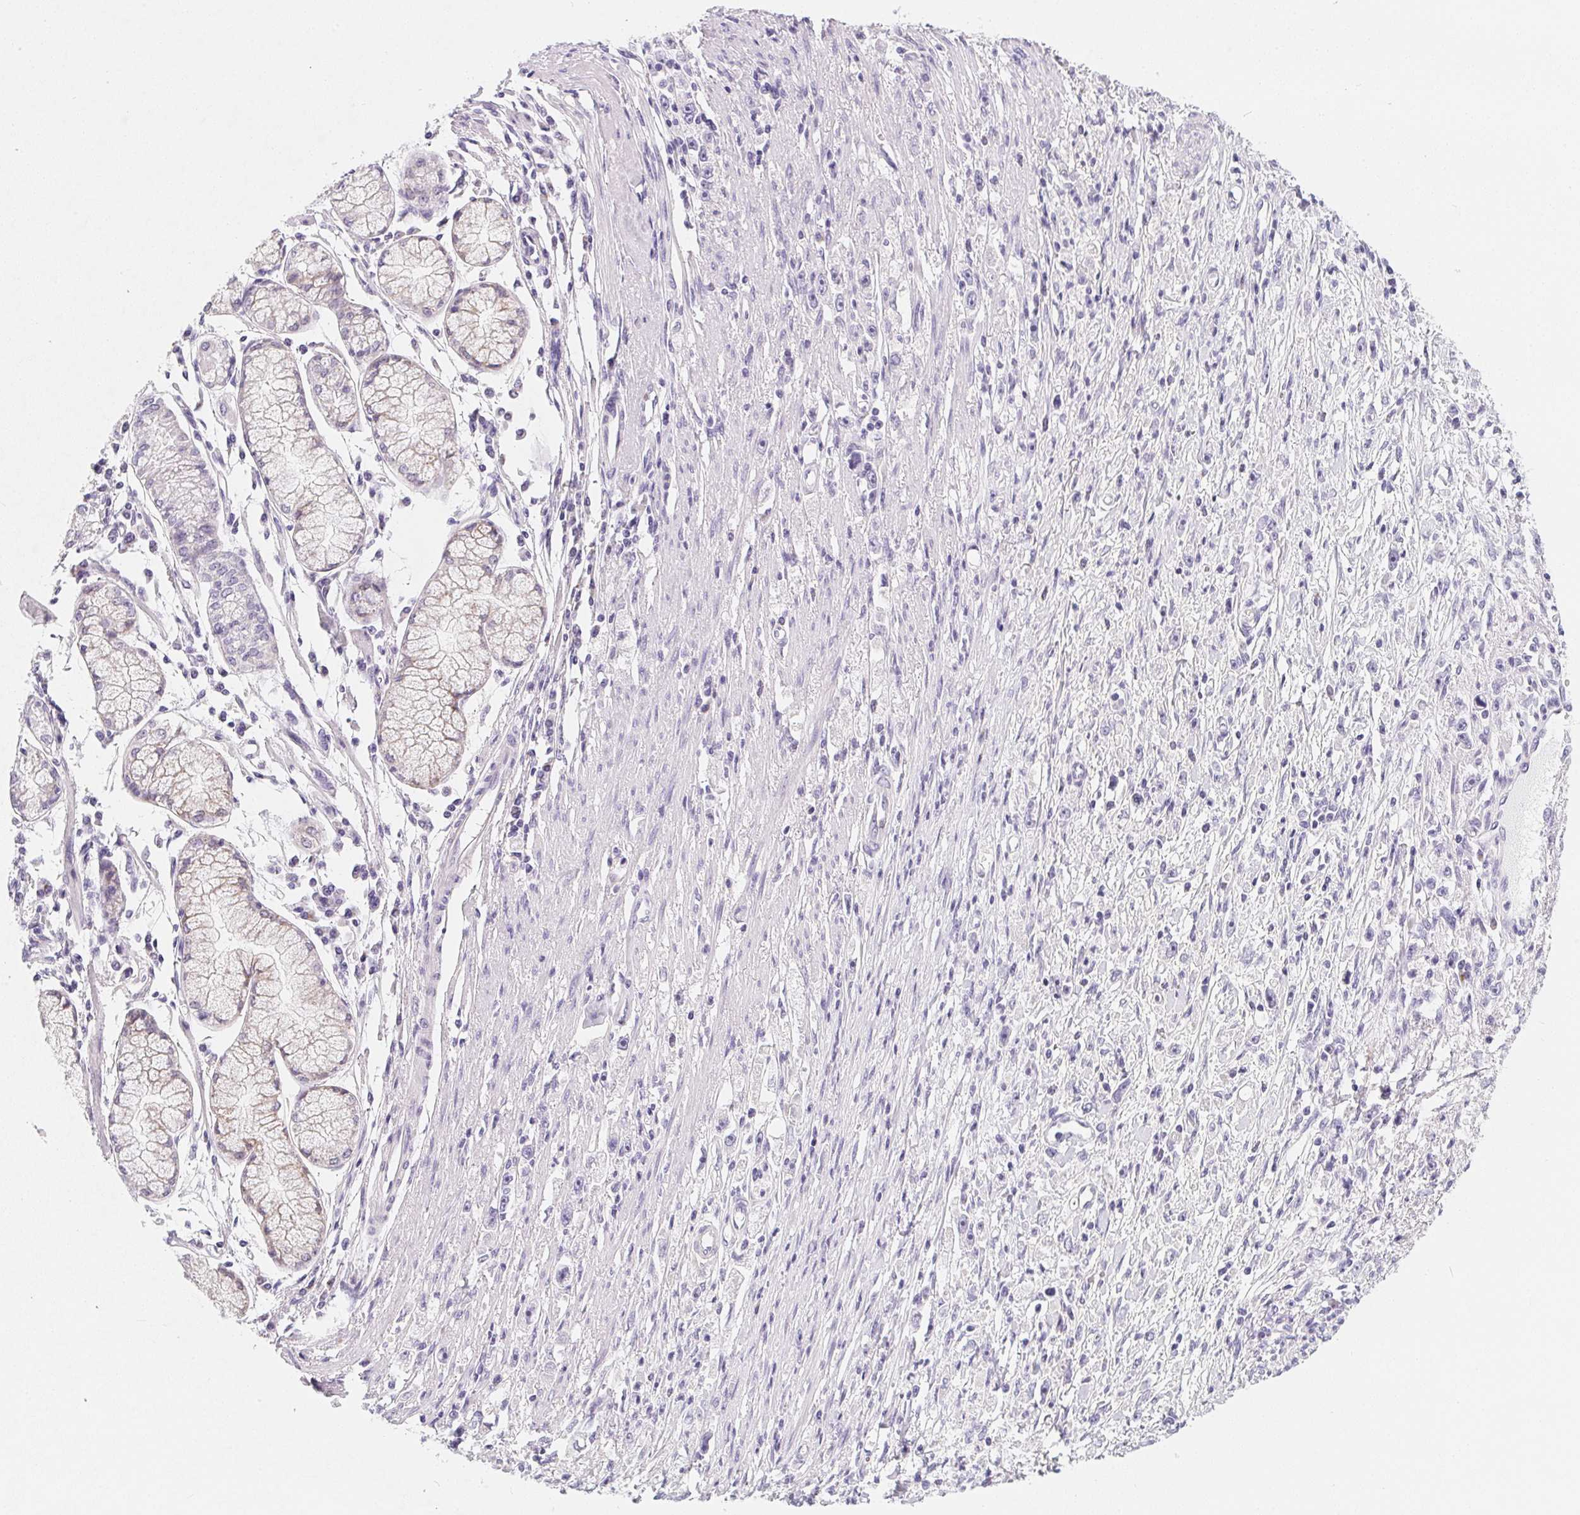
{"staining": {"intensity": "negative", "quantity": "none", "location": "none"}, "tissue": "stomach cancer", "cell_type": "Tumor cells", "image_type": "cancer", "snomed": [{"axis": "morphology", "description": "Adenocarcinoma, NOS"}, {"axis": "topography", "description": "Stomach"}], "caption": "The micrograph reveals no staining of tumor cells in stomach cancer.", "gene": "MAP1A", "patient": {"sex": "female", "age": 59}}